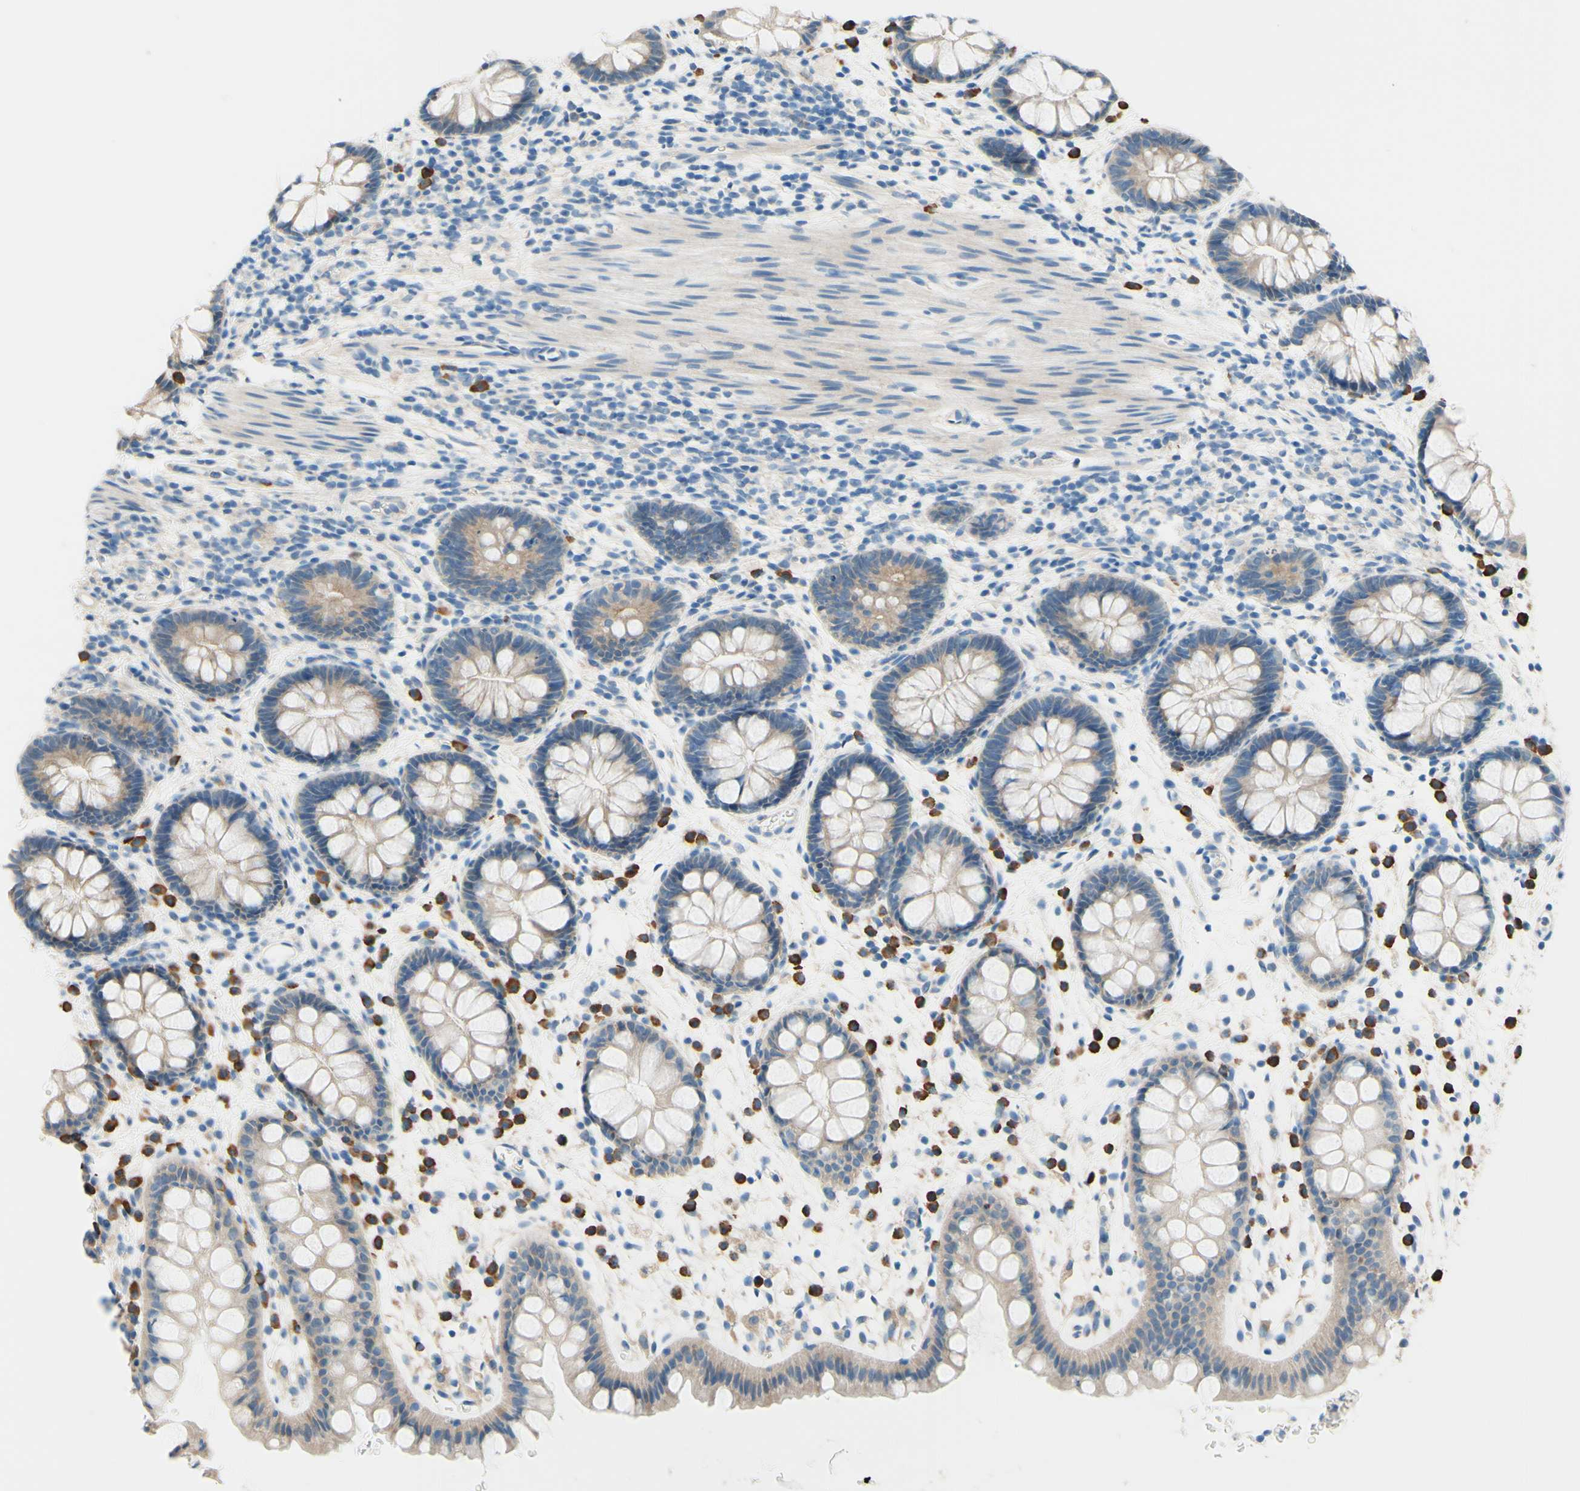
{"staining": {"intensity": "weak", "quantity": ">75%", "location": "cytoplasmic/membranous"}, "tissue": "rectum", "cell_type": "Glandular cells", "image_type": "normal", "snomed": [{"axis": "morphology", "description": "Normal tissue, NOS"}, {"axis": "topography", "description": "Rectum"}], "caption": "Immunohistochemical staining of normal rectum exhibits weak cytoplasmic/membranous protein positivity in approximately >75% of glandular cells.", "gene": "PASD1", "patient": {"sex": "female", "age": 24}}